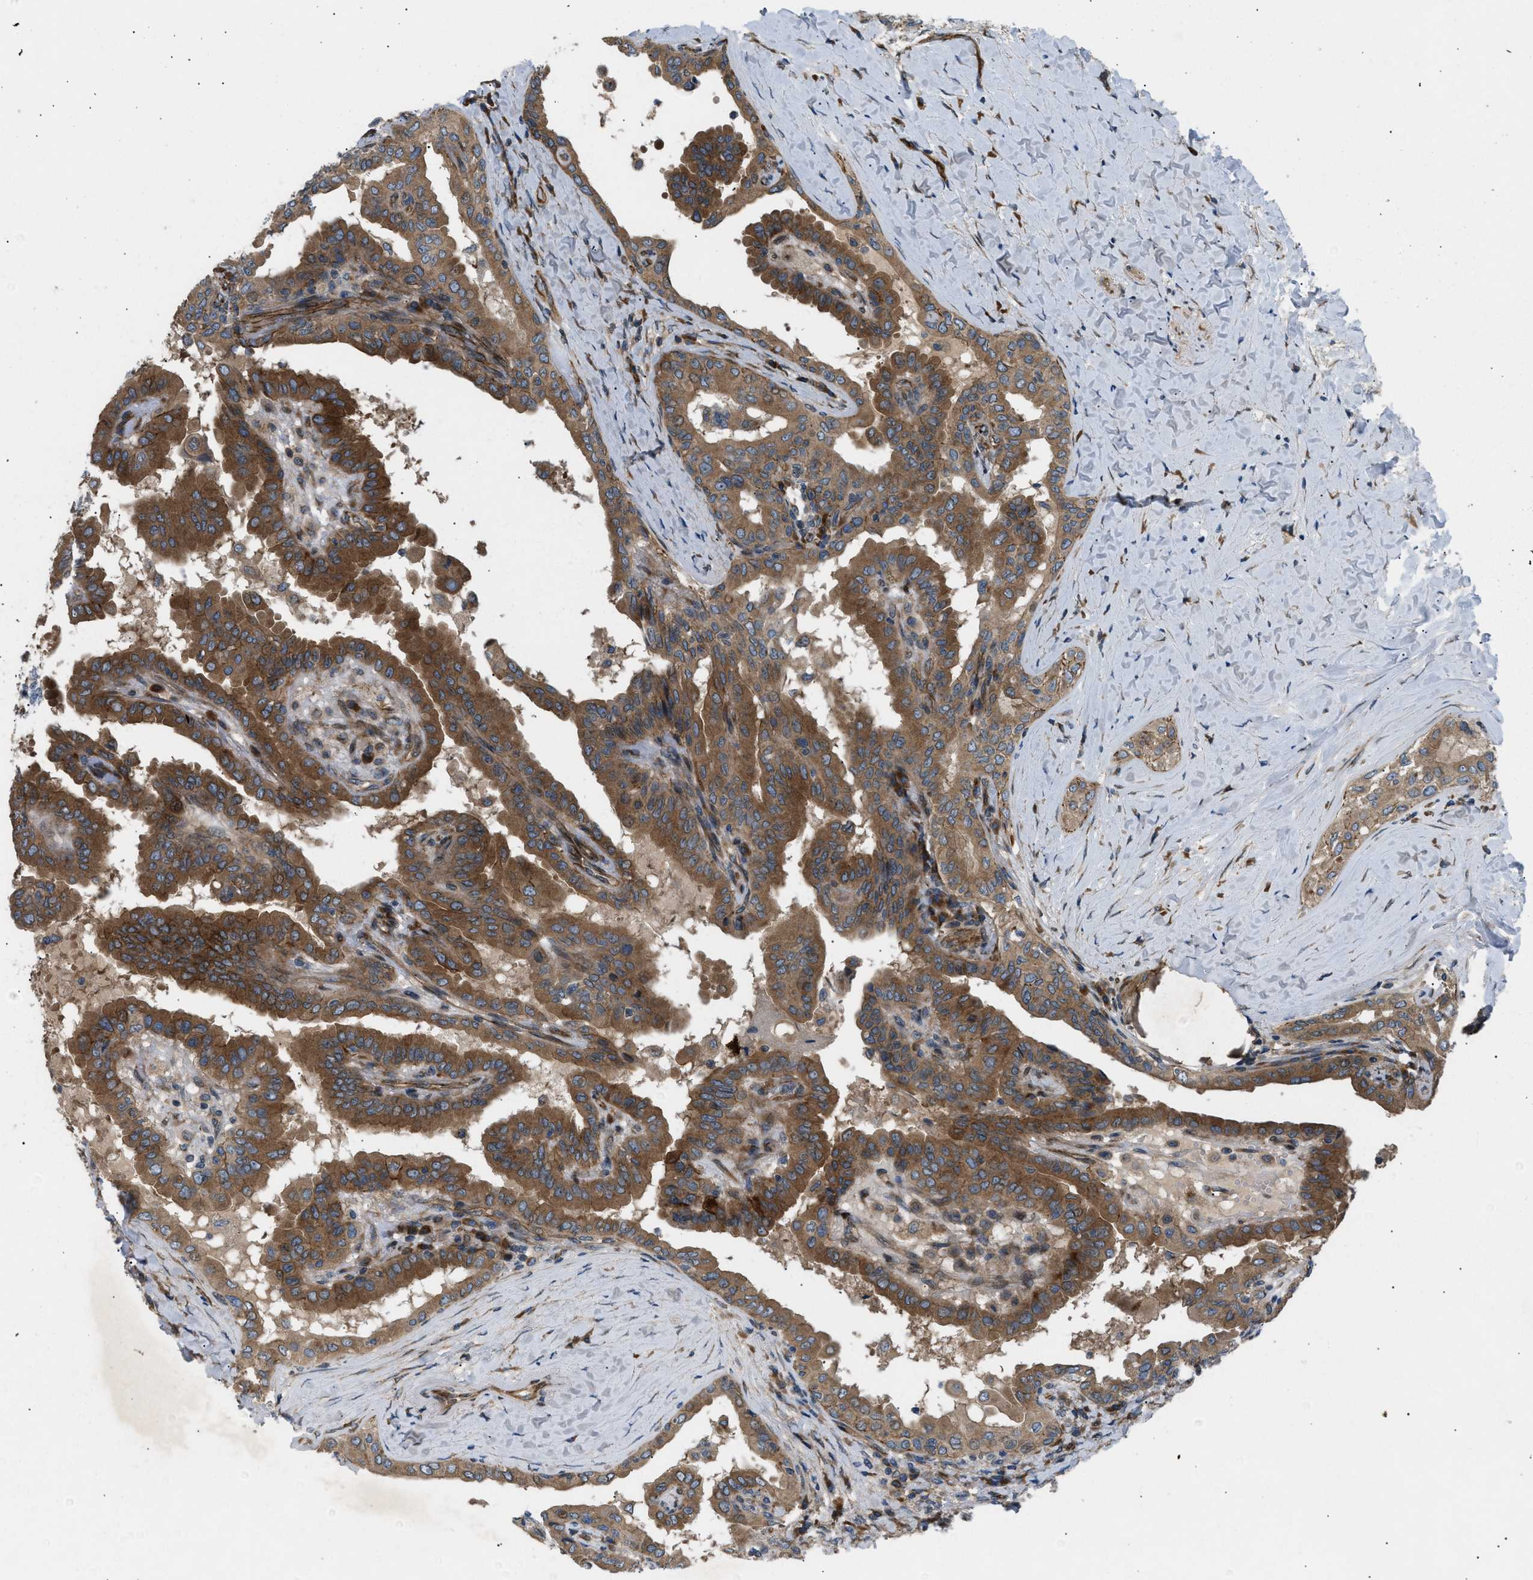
{"staining": {"intensity": "strong", "quantity": ">75%", "location": "cytoplasmic/membranous"}, "tissue": "thyroid cancer", "cell_type": "Tumor cells", "image_type": "cancer", "snomed": [{"axis": "morphology", "description": "Papillary adenocarcinoma, NOS"}, {"axis": "topography", "description": "Thyroid gland"}], "caption": "An image of human thyroid cancer (papillary adenocarcinoma) stained for a protein exhibits strong cytoplasmic/membranous brown staining in tumor cells.", "gene": "LYSMD3", "patient": {"sex": "male", "age": 33}}